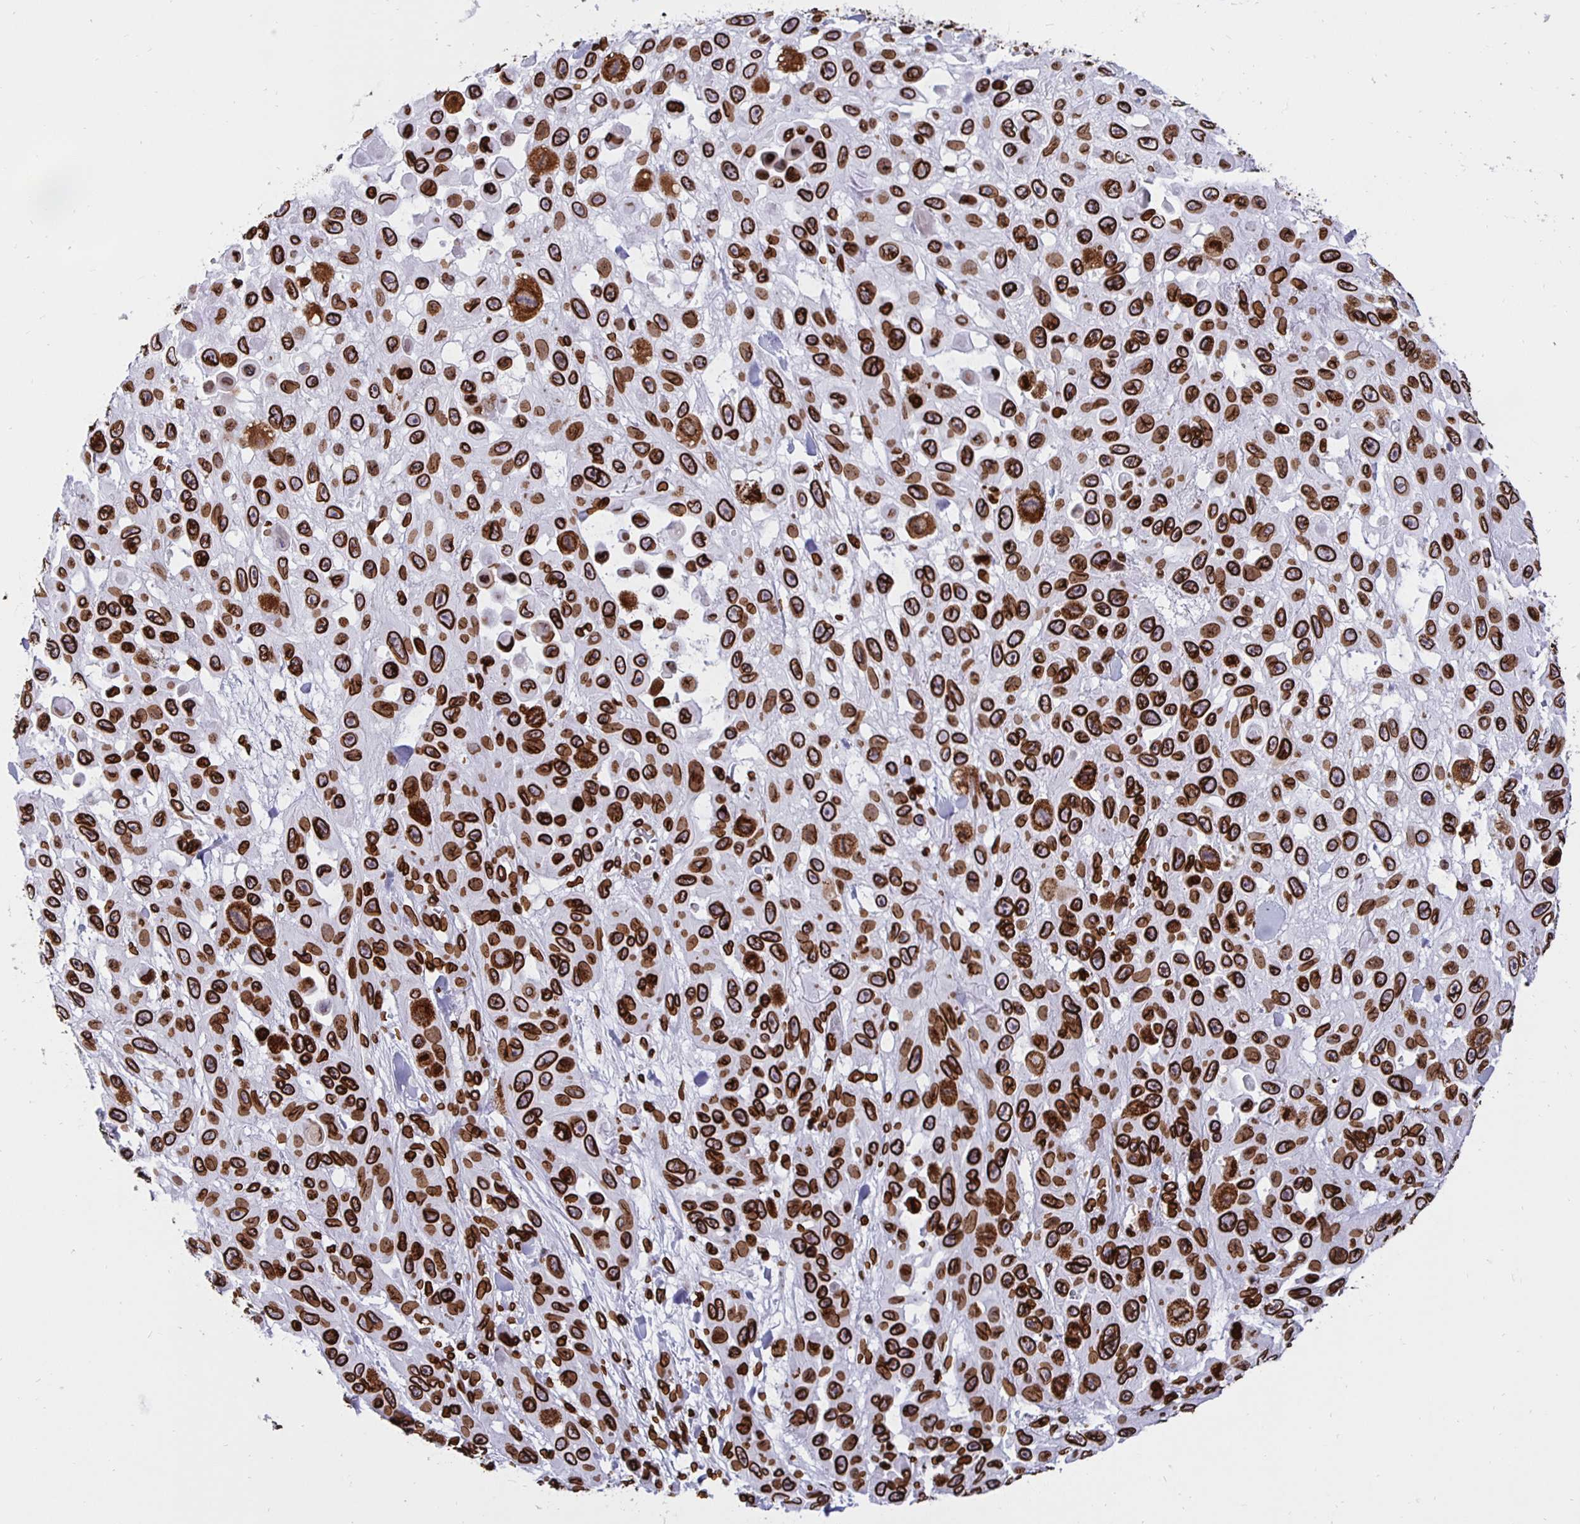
{"staining": {"intensity": "strong", "quantity": ">75%", "location": "cytoplasmic/membranous,nuclear"}, "tissue": "skin cancer", "cell_type": "Tumor cells", "image_type": "cancer", "snomed": [{"axis": "morphology", "description": "Squamous cell carcinoma, NOS"}, {"axis": "topography", "description": "Skin"}], "caption": "High-power microscopy captured an immunohistochemistry photomicrograph of squamous cell carcinoma (skin), revealing strong cytoplasmic/membranous and nuclear positivity in about >75% of tumor cells.", "gene": "LMNB1", "patient": {"sex": "male", "age": 81}}